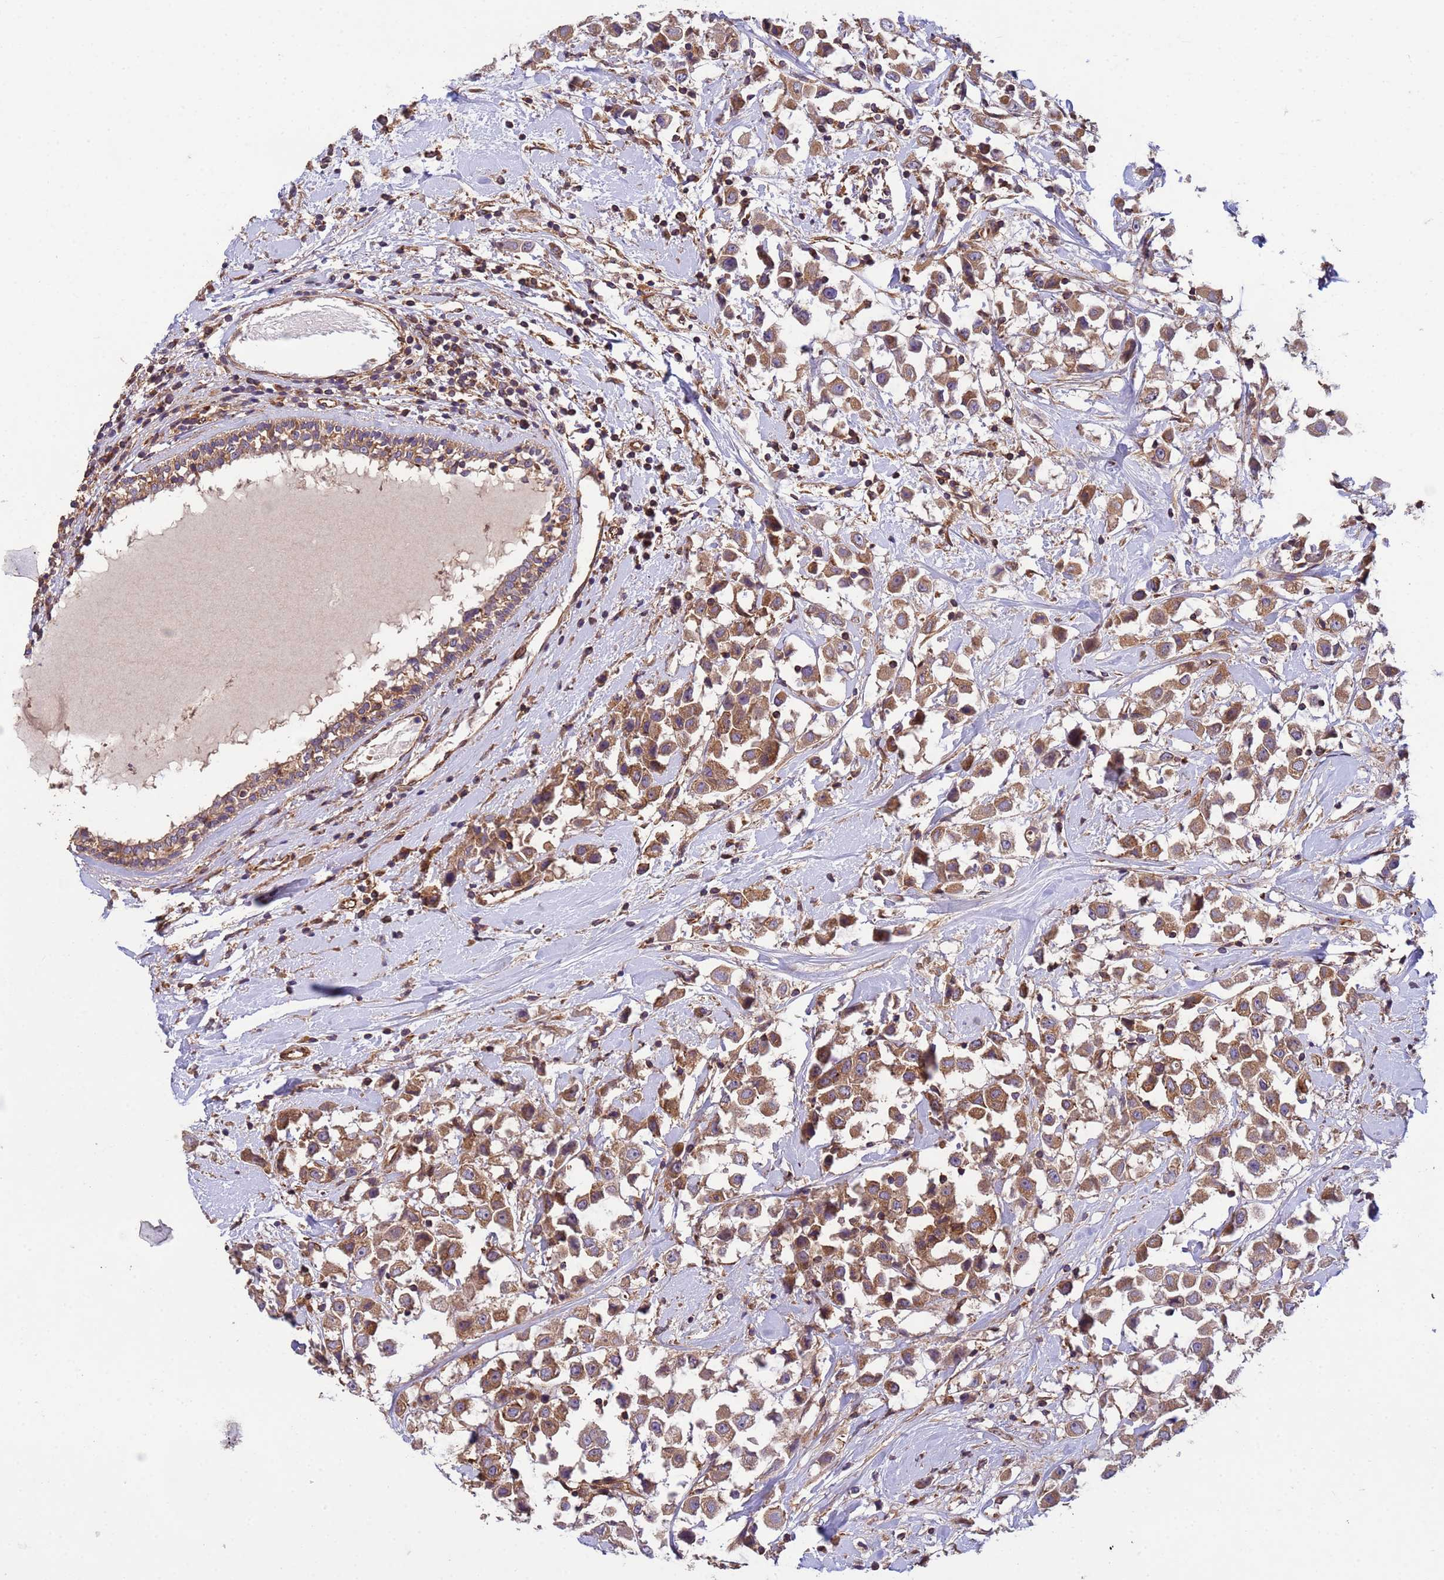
{"staining": {"intensity": "moderate", "quantity": ">75%", "location": "cytoplasmic/membranous"}, "tissue": "breast cancer", "cell_type": "Tumor cells", "image_type": "cancer", "snomed": [{"axis": "morphology", "description": "Duct carcinoma"}, {"axis": "topography", "description": "Breast"}], "caption": "Immunohistochemical staining of breast intraductal carcinoma reveals medium levels of moderate cytoplasmic/membranous protein expression in about >75% of tumor cells.", "gene": "RAB10", "patient": {"sex": "female", "age": 61}}